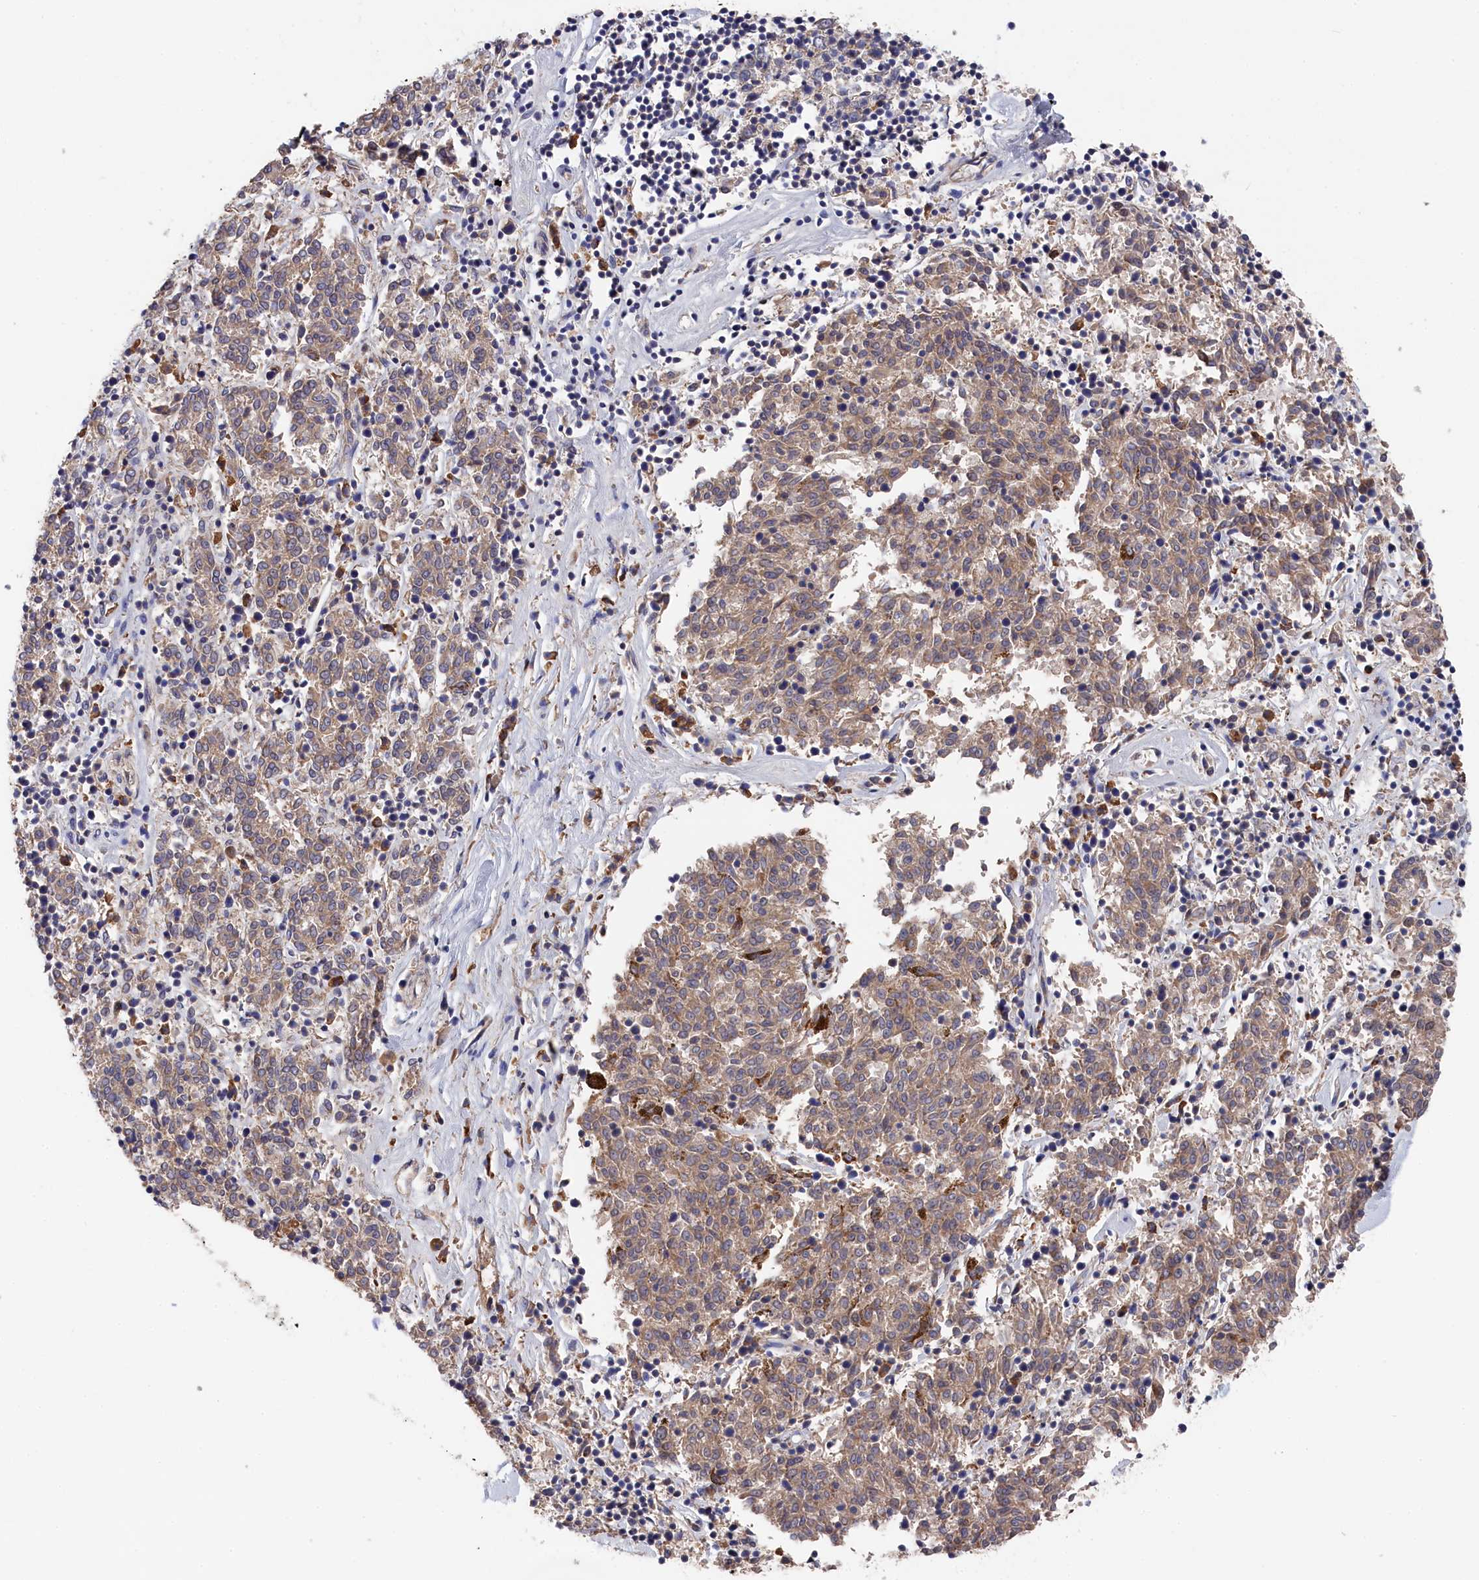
{"staining": {"intensity": "weak", "quantity": "25%-75%", "location": "cytoplasmic/membranous"}, "tissue": "melanoma", "cell_type": "Tumor cells", "image_type": "cancer", "snomed": [{"axis": "morphology", "description": "Malignant melanoma, NOS"}, {"axis": "topography", "description": "Skin"}], "caption": "Weak cytoplasmic/membranous positivity is present in approximately 25%-75% of tumor cells in malignant melanoma.", "gene": "CYB5D2", "patient": {"sex": "female", "age": 72}}